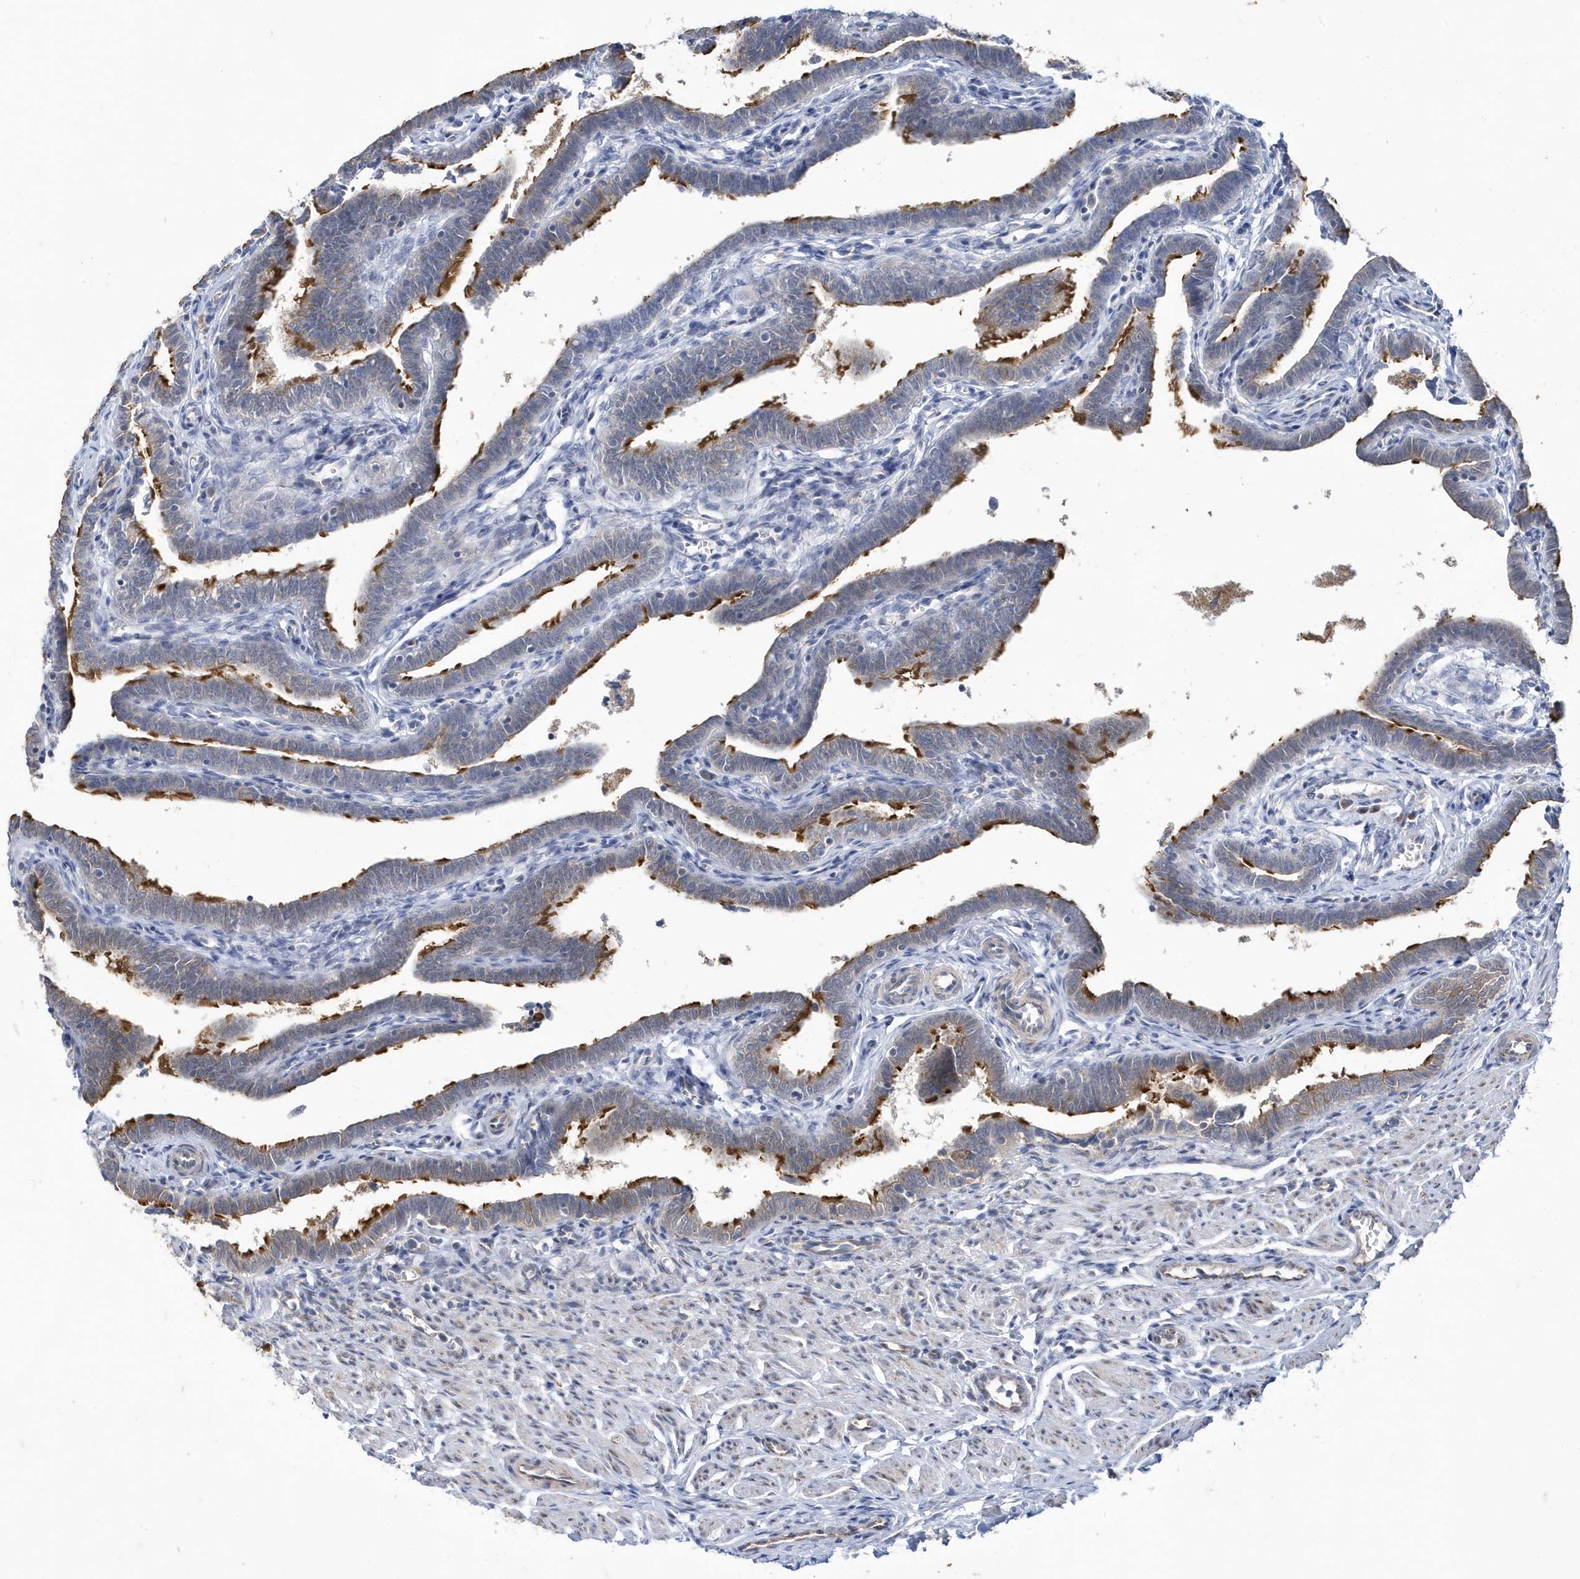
{"staining": {"intensity": "strong", "quantity": "25%-75%", "location": "cytoplasmic/membranous"}, "tissue": "fallopian tube", "cell_type": "Glandular cells", "image_type": "normal", "snomed": [{"axis": "morphology", "description": "Normal tissue, NOS"}, {"axis": "topography", "description": "Fallopian tube"}], "caption": "Immunohistochemistry (IHC) of benign human fallopian tube demonstrates high levels of strong cytoplasmic/membranous expression in approximately 25%-75% of glandular cells.", "gene": "ZNF654", "patient": {"sex": "female", "age": 36}}